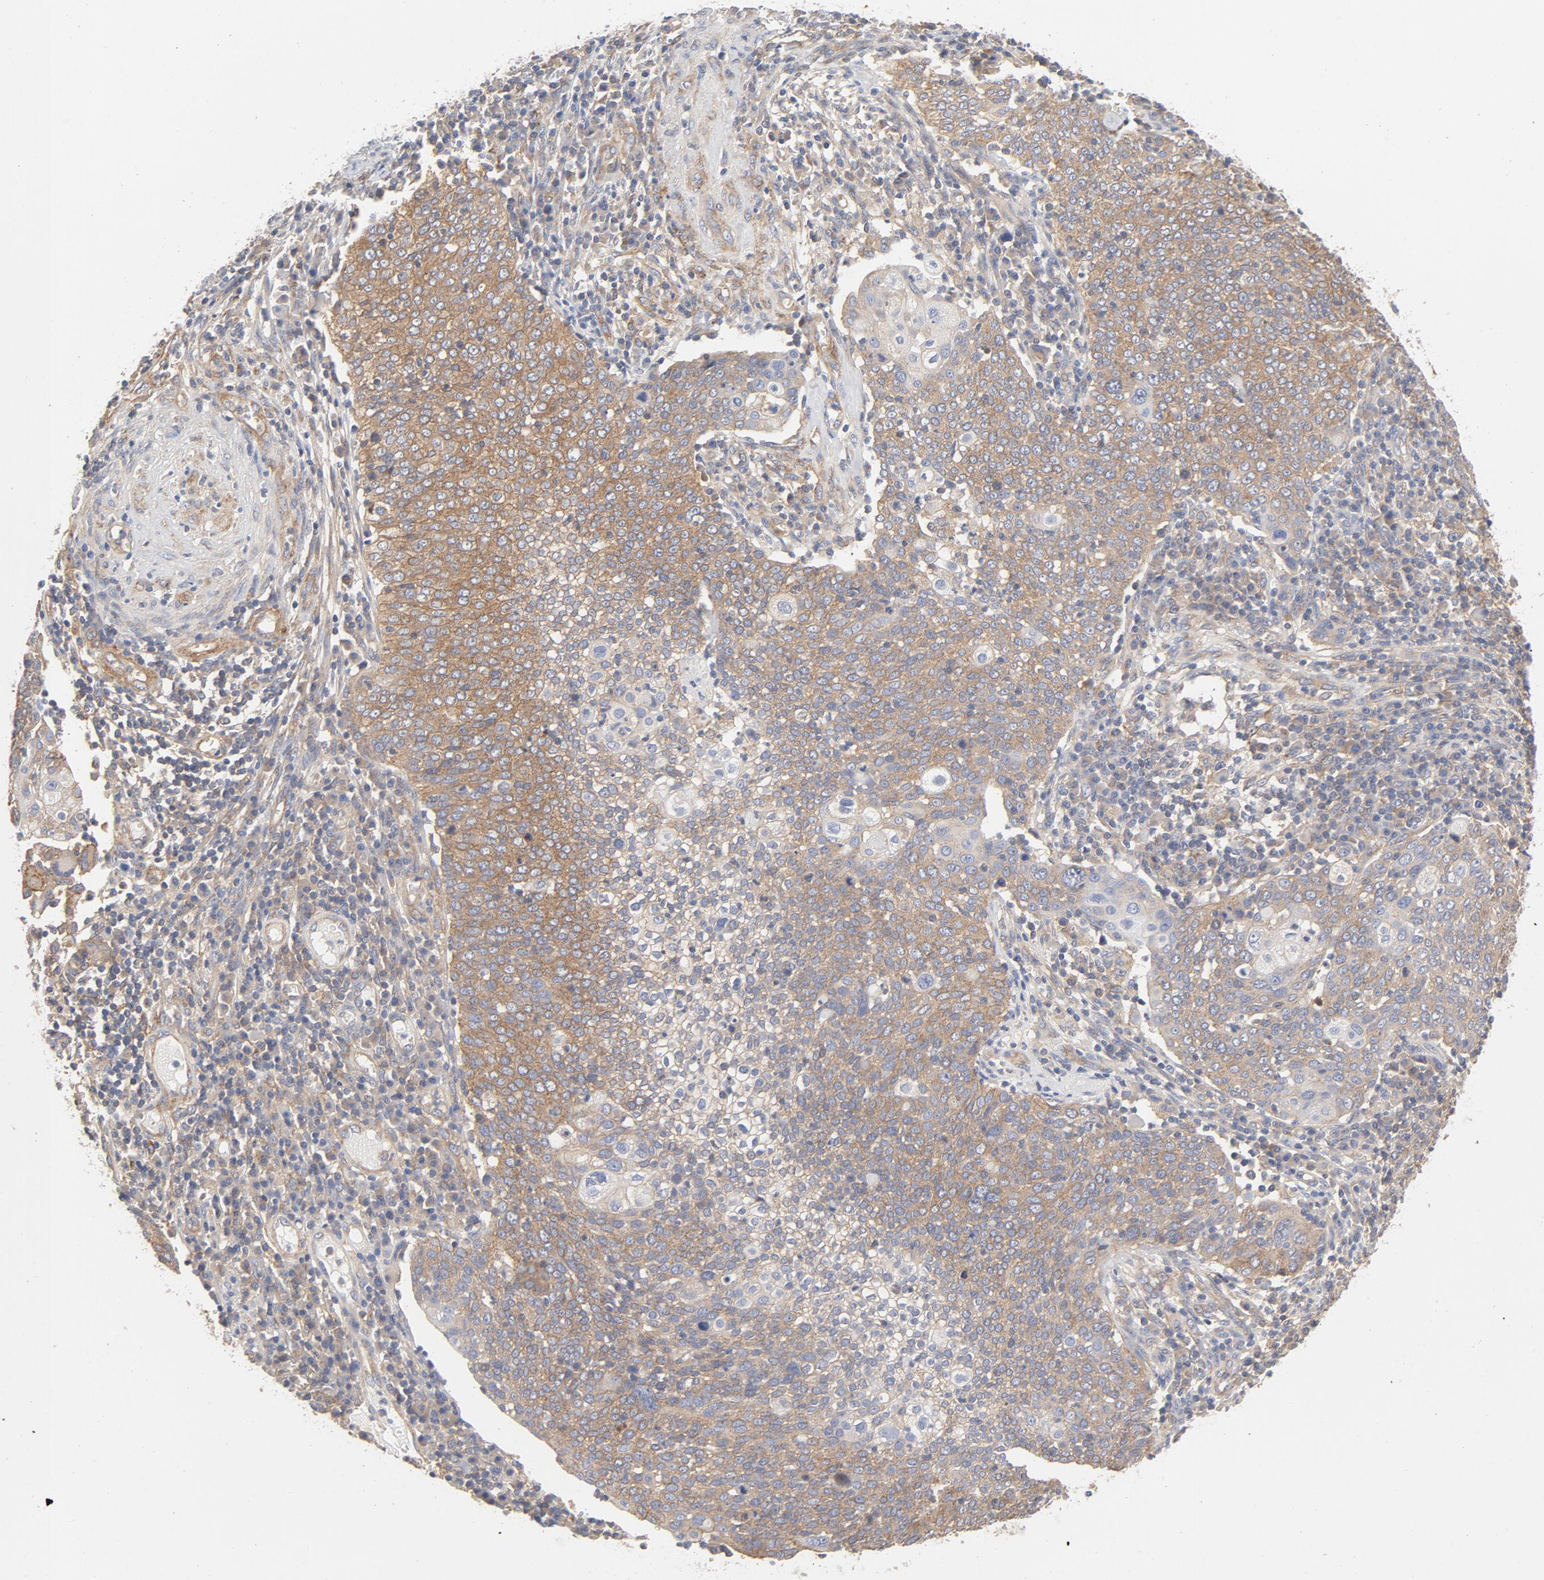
{"staining": {"intensity": "moderate", "quantity": ">75%", "location": "cytoplasmic/membranous"}, "tissue": "cervical cancer", "cell_type": "Tumor cells", "image_type": "cancer", "snomed": [{"axis": "morphology", "description": "Squamous cell carcinoma, NOS"}, {"axis": "topography", "description": "Cervix"}], "caption": "Tumor cells demonstrate medium levels of moderate cytoplasmic/membranous expression in approximately >75% of cells in cervical cancer (squamous cell carcinoma). (IHC, brightfield microscopy, high magnification).", "gene": "AP2A1", "patient": {"sex": "female", "age": 40}}